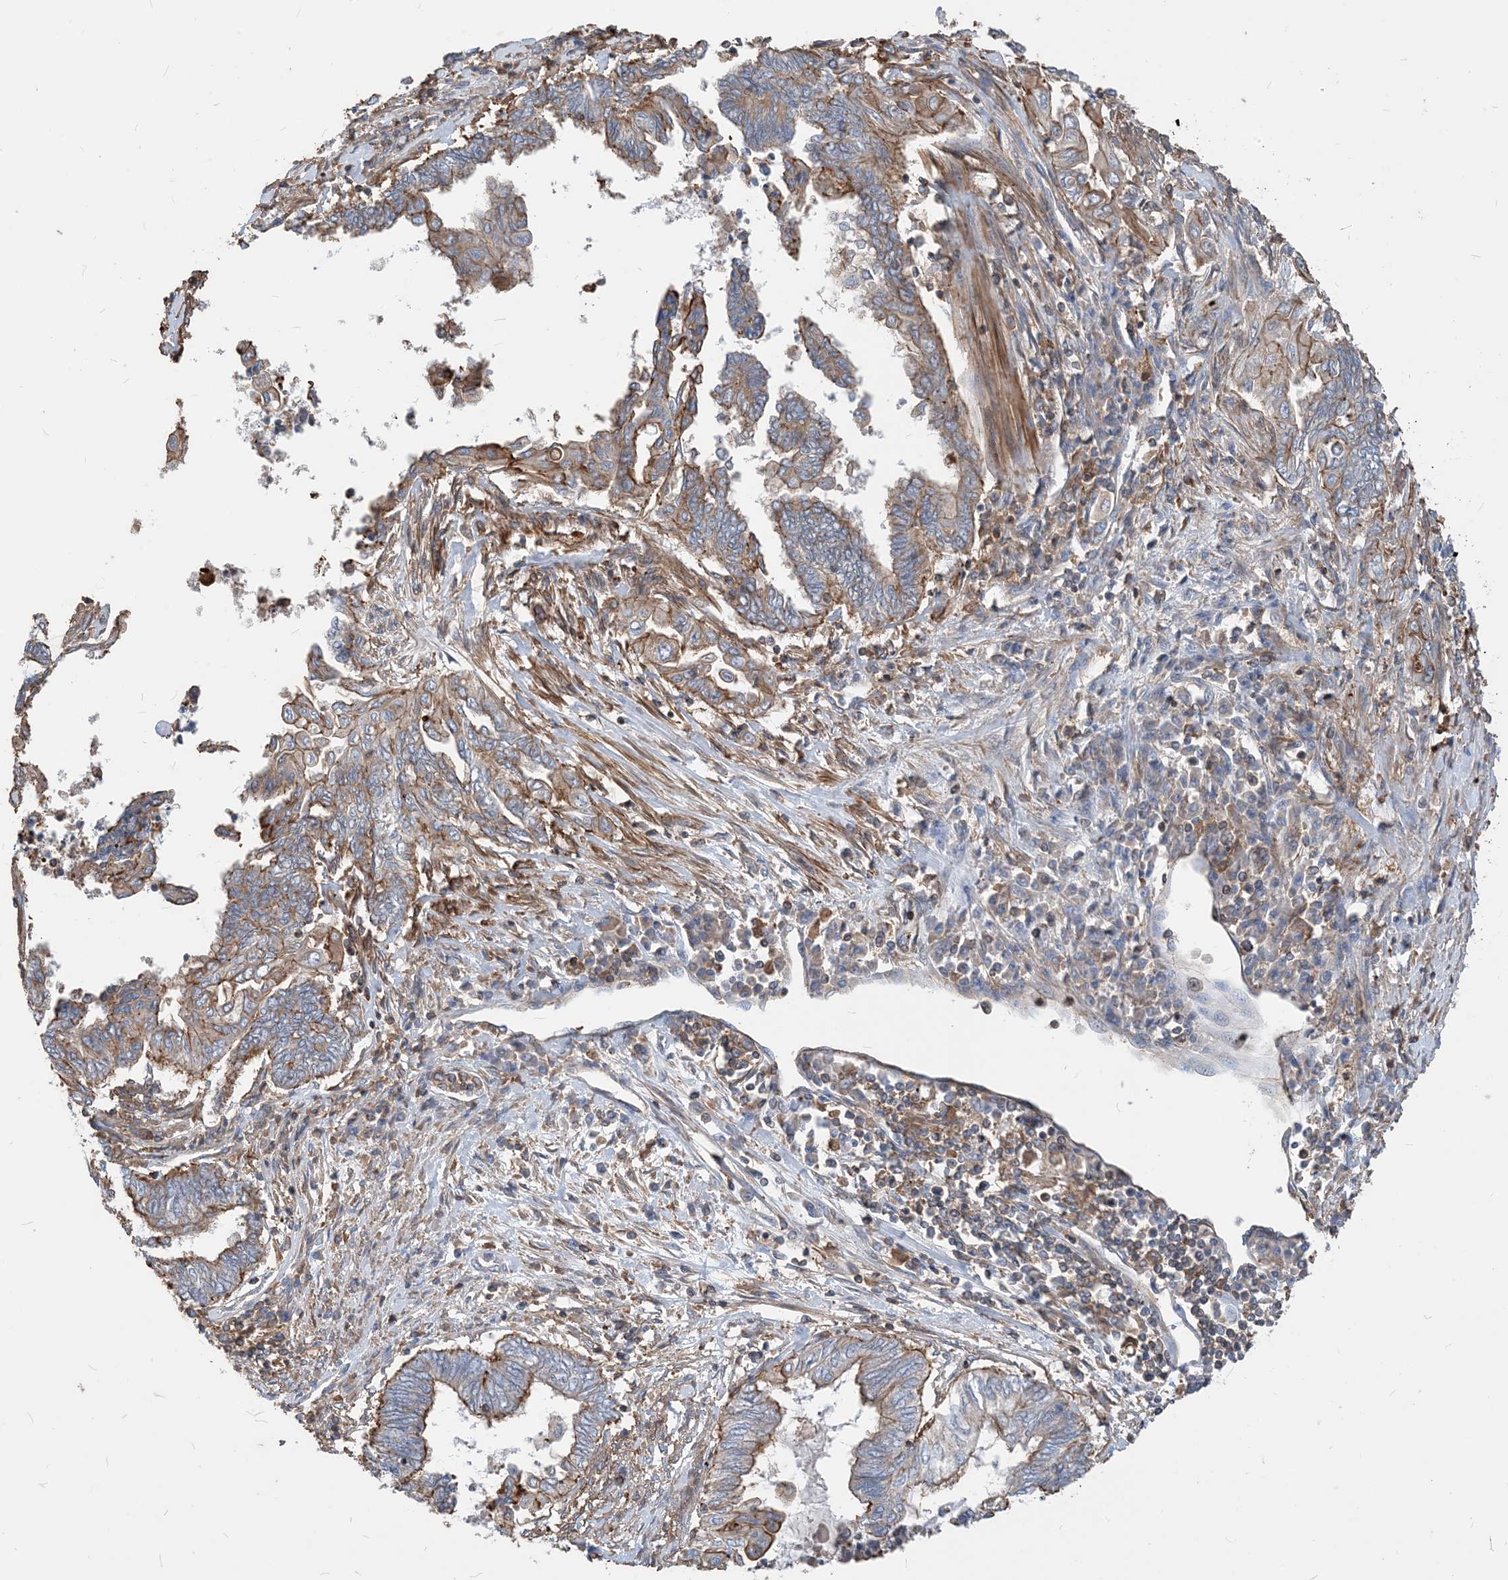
{"staining": {"intensity": "moderate", "quantity": "<25%", "location": "cytoplasmic/membranous"}, "tissue": "endometrial cancer", "cell_type": "Tumor cells", "image_type": "cancer", "snomed": [{"axis": "morphology", "description": "Adenocarcinoma, NOS"}, {"axis": "topography", "description": "Uterus"}, {"axis": "topography", "description": "Endometrium"}], "caption": "Immunohistochemical staining of endometrial cancer reveals low levels of moderate cytoplasmic/membranous protein positivity in approximately <25% of tumor cells.", "gene": "PARVG", "patient": {"sex": "female", "age": 70}}